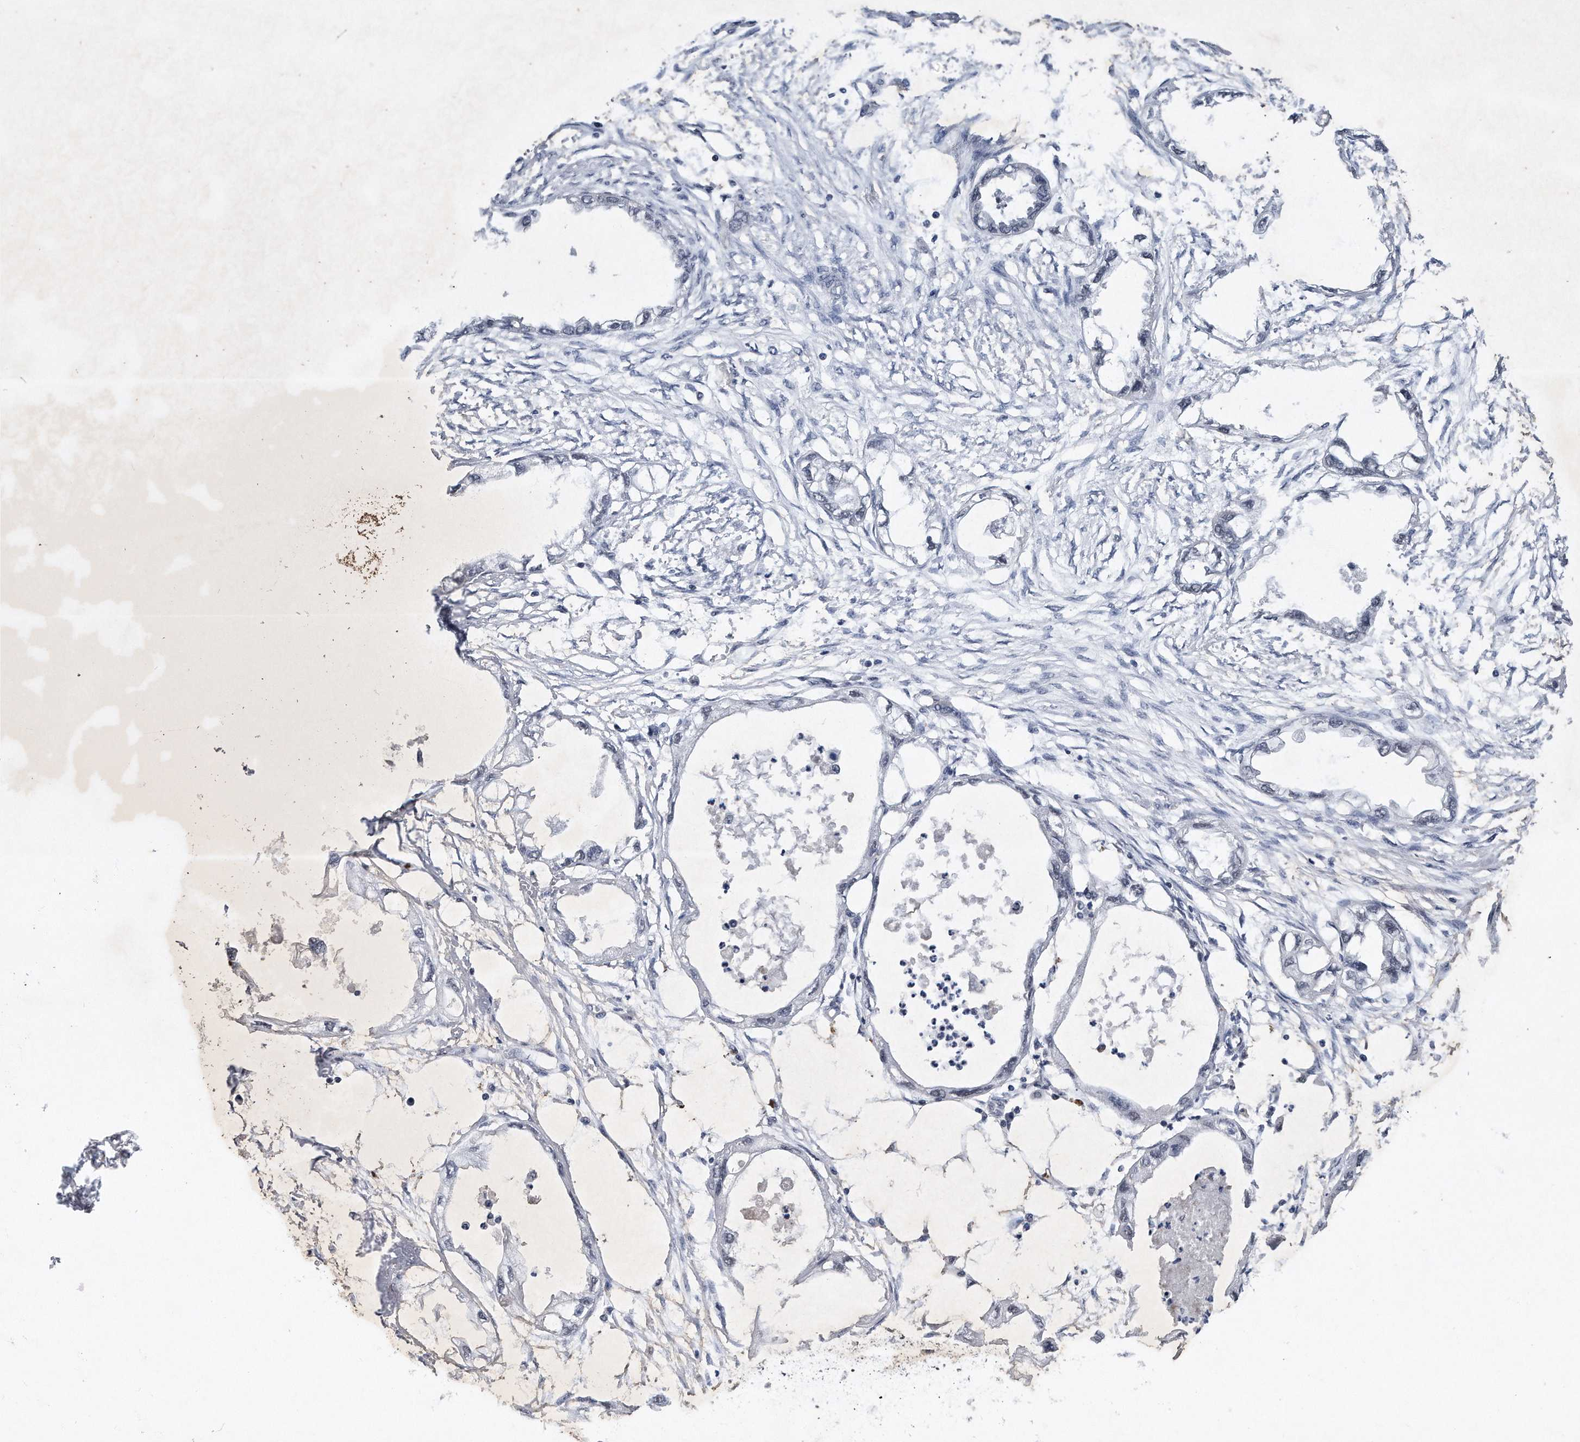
{"staining": {"intensity": "negative", "quantity": "none", "location": "none"}, "tissue": "endometrial cancer", "cell_type": "Tumor cells", "image_type": "cancer", "snomed": [{"axis": "morphology", "description": "Adenocarcinoma, NOS"}, {"axis": "morphology", "description": "Adenocarcinoma, metastatic, NOS"}, {"axis": "topography", "description": "Adipose tissue"}, {"axis": "topography", "description": "Endometrium"}], "caption": "The micrograph displays no staining of tumor cells in adenocarcinoma (endometrial).", "gene": "VIRMA", "patient": {"sex": "female", "age": 67}}